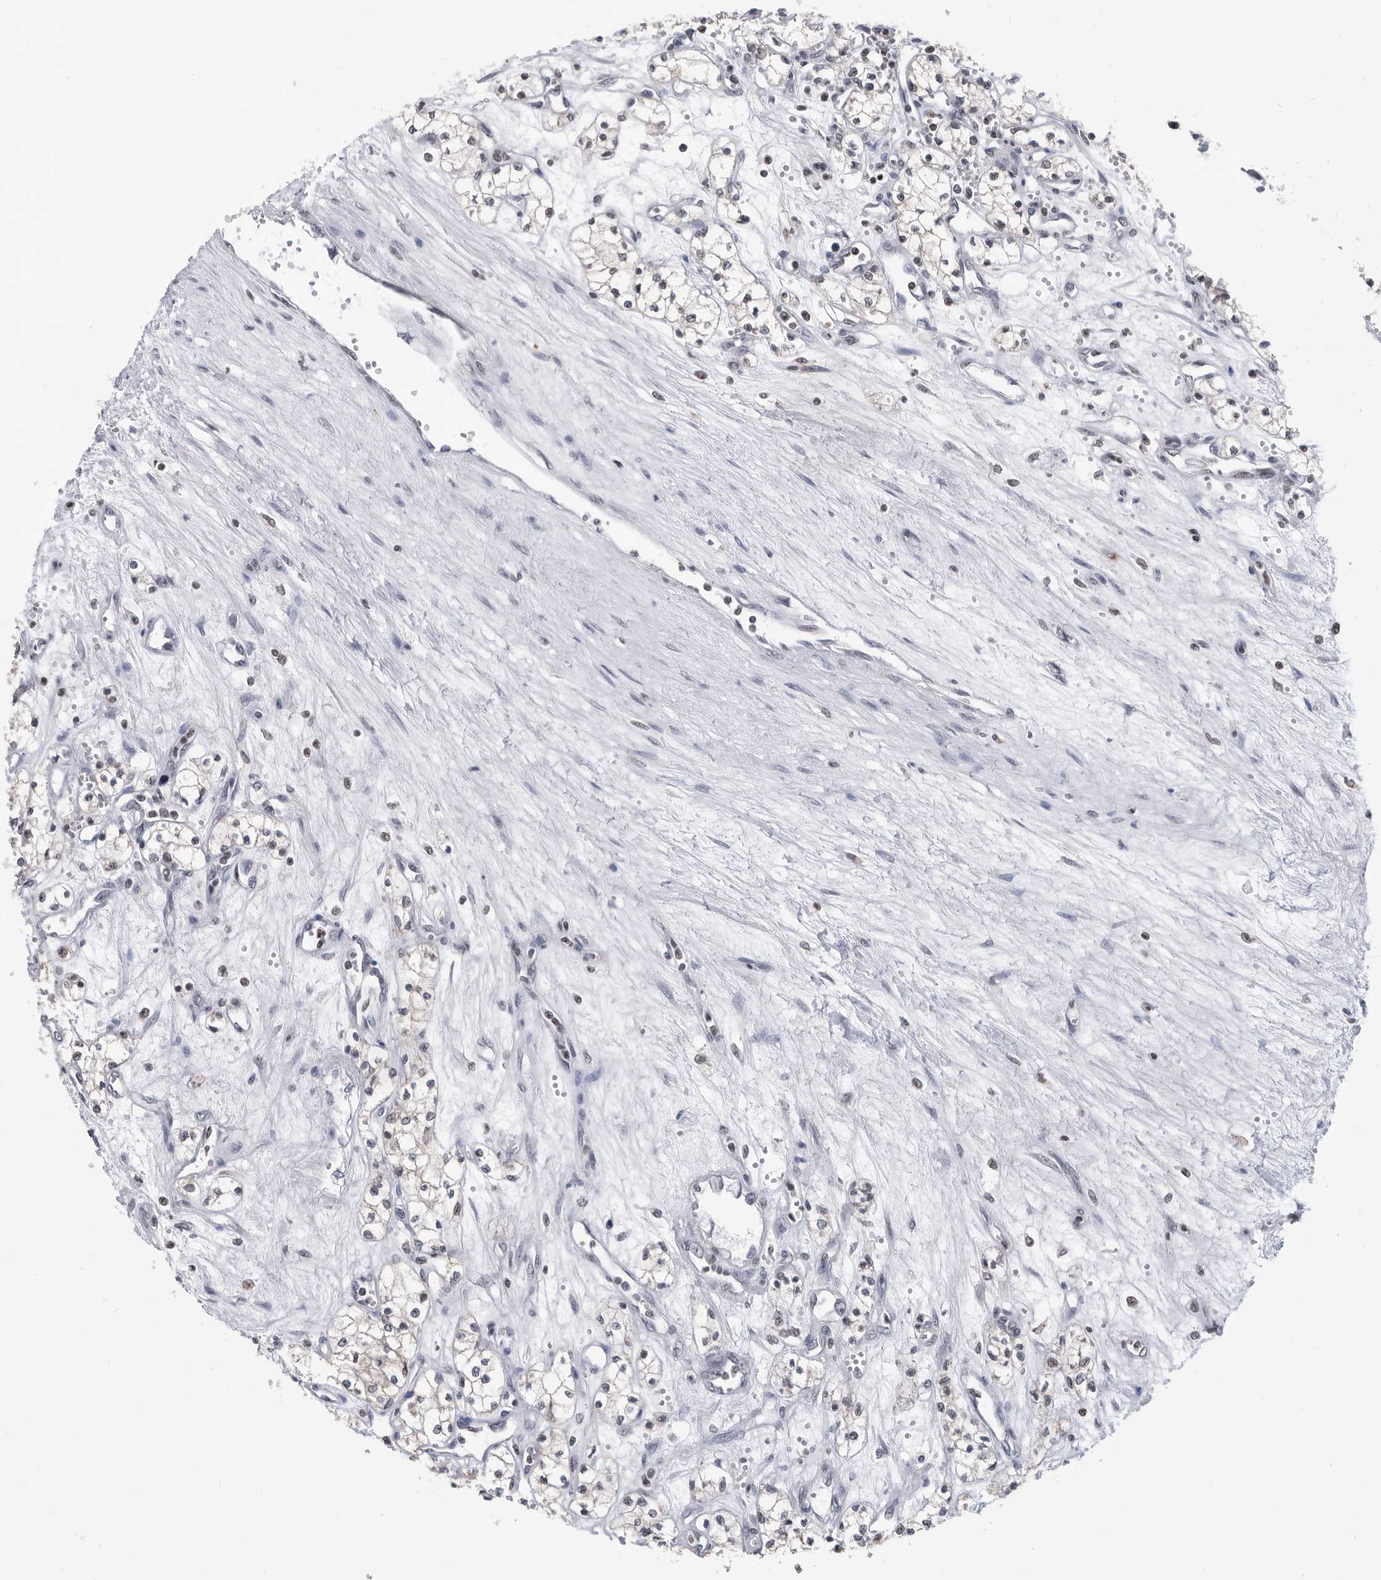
{"staining": {"intensity": "weak", "quantity": "<25%", "location": "cytoplasmic/membranous"}, "tissue": "renal cancer", "cell_type": "Tumor cells", "image_type": "cancer", "snomed": [{"axis": "morphology", "description": "Adenocarcinoma, NOS"}, {"axis": "topography", "description": "Kidney"}], "caption": "DAB (3,3'-diaminobenzidine) immunohistochemical staining of adenocarcinoma (renal) shows no significant staining in tumor cells.", "gene": "TSTD1", "patient": {"sex": "male", "age": 59}}